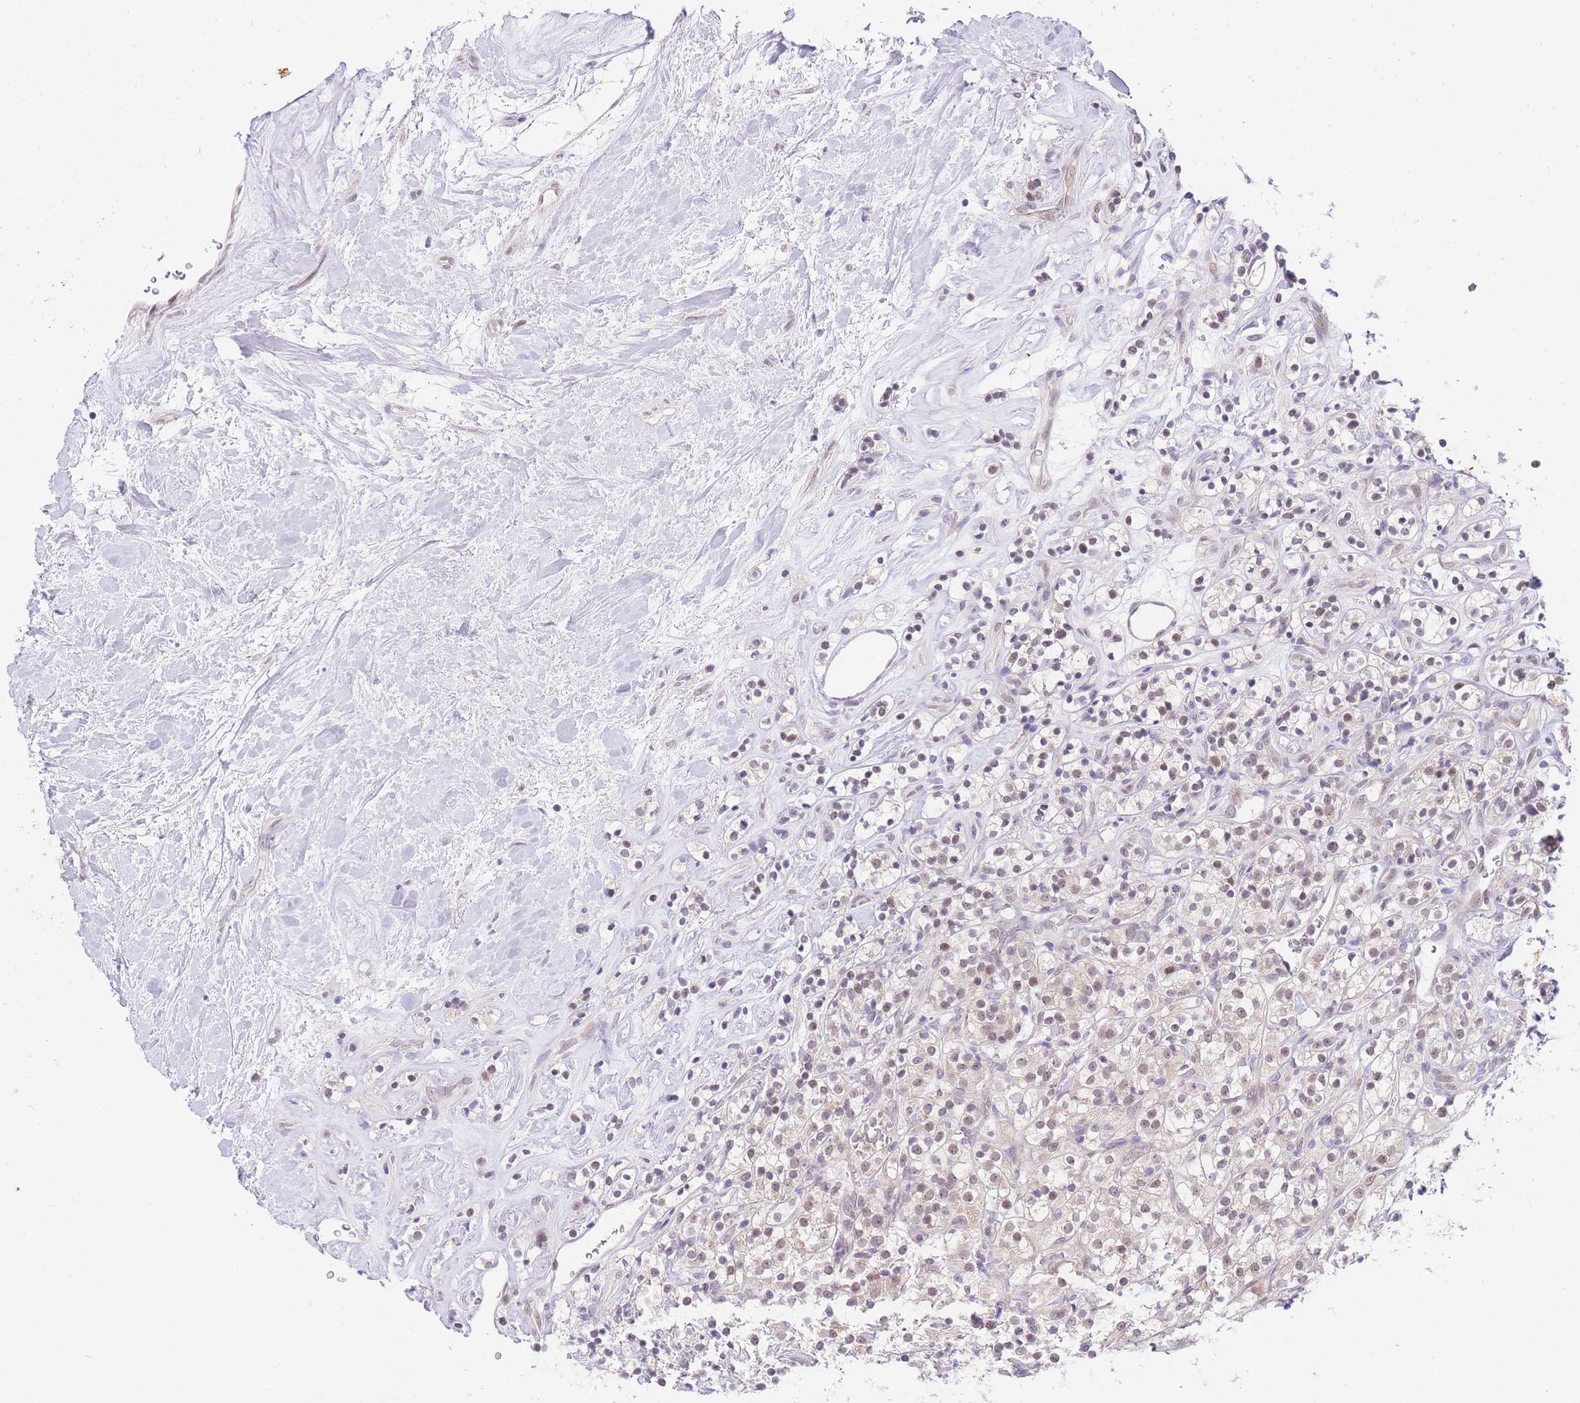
{"staining": {"intensity": "weak", "quantity": "25%-75%", "location": "nuclear"}, "tissue": "renal cancer", "cell_type": "Tumor cells", "image_type": "cancer", "snomed": [{"axis": "morphology", "description": "Adenocarcinoma, NOS"}, {"axis": "topography", "description": "Kidney"}], "caption": "A brown stain highlights weak nuclear positivity of a protein in renal adenocarcinoma tumor cells. (DAB IHC with brightfield microscopy, high magnification).", "gene": "UBXN7", "patient": {"sex": "male", "age": 77}}